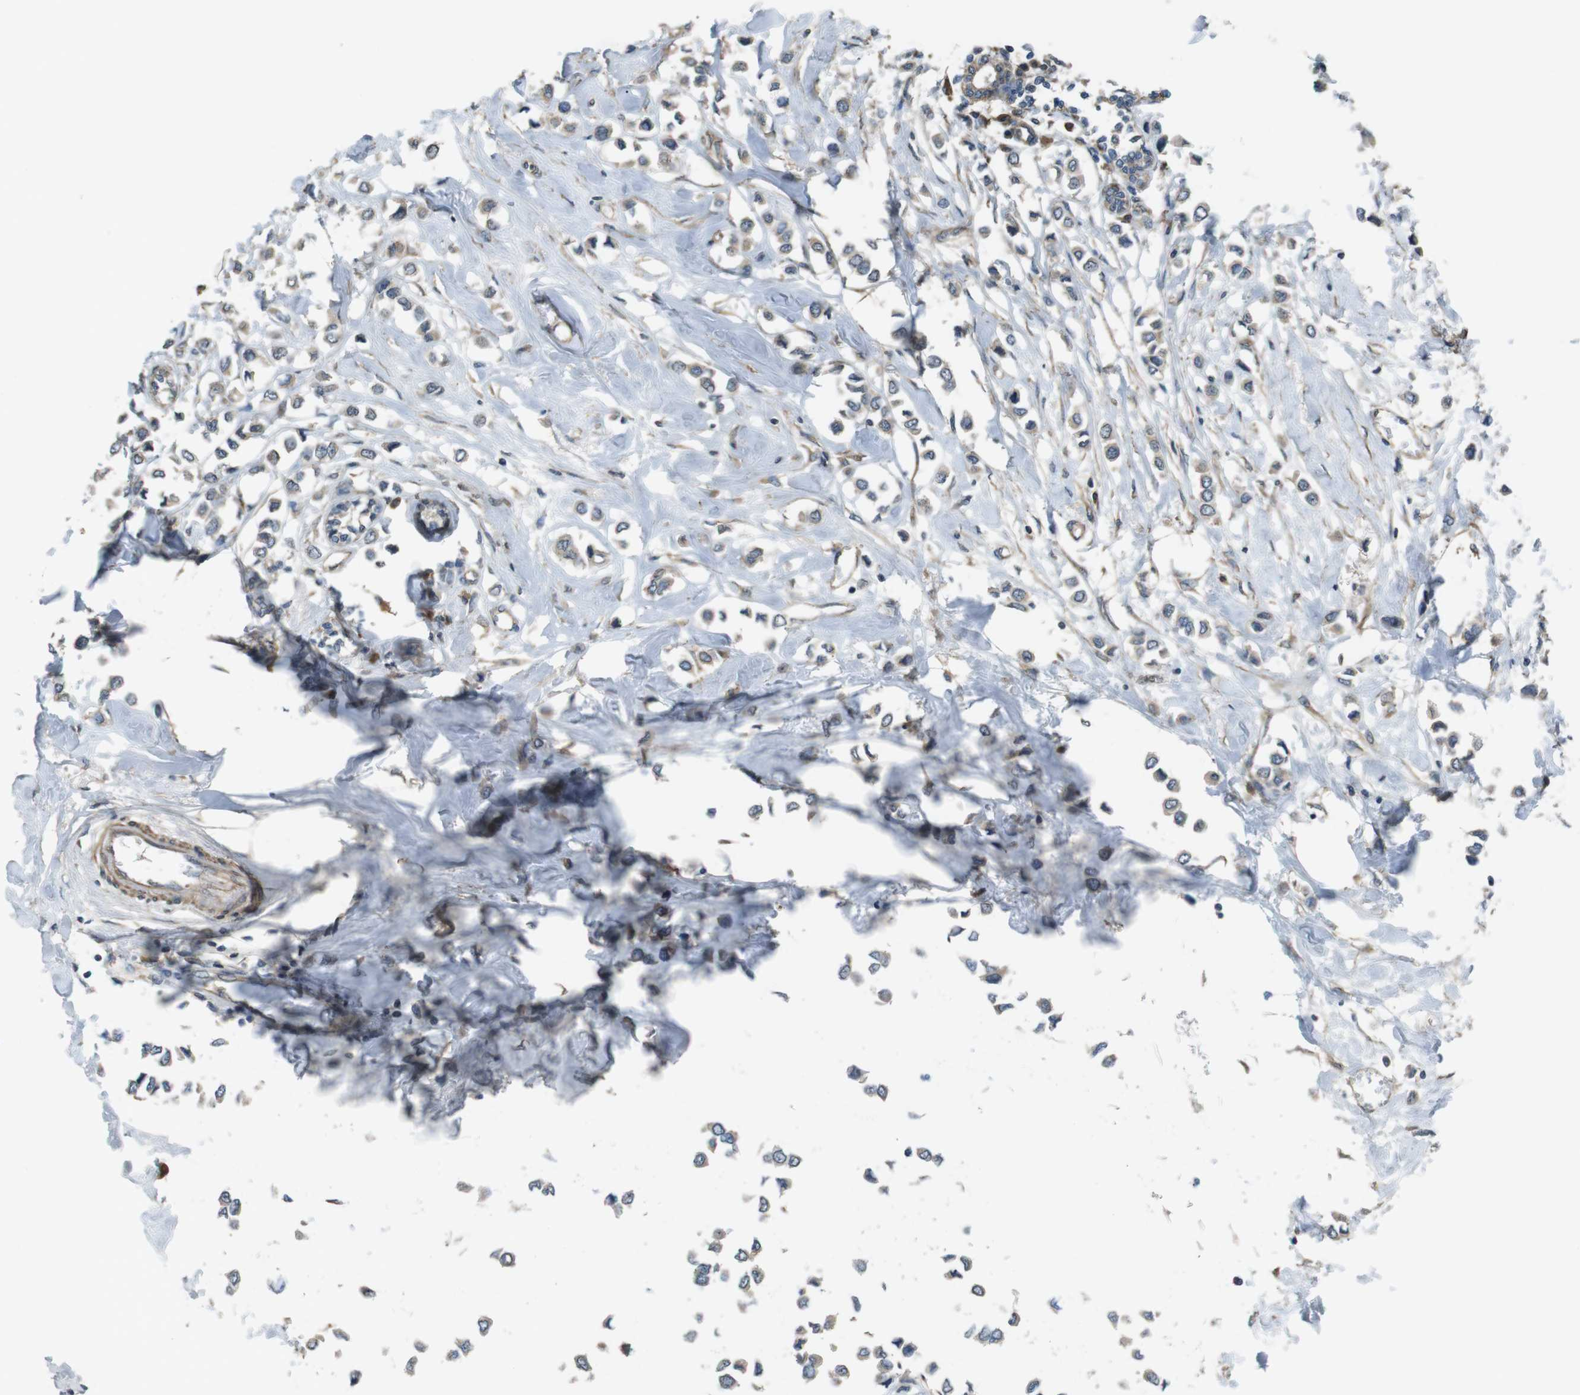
{"staining": {"intensity": "weak", "quantity": ">75%", "location": "cytoplasmic/membranous"}, "tissue": "breast cancer", "cell_type": "Tumor cells", "image_type": "cancer", "snomed": [{"axis": "morphology", "description": "Lobular carcinoma"}, {"axis": "topography", "description": "Breast"}], "caption": "Immunohistochemical staining of human lobular carcinoma (breast) reveals low levels of weak cytoplasmic/membranous positivity in approximately >75% of tumor cells.", "gene": "FUT2", "patient": {"sex": "female", "age": 51}}